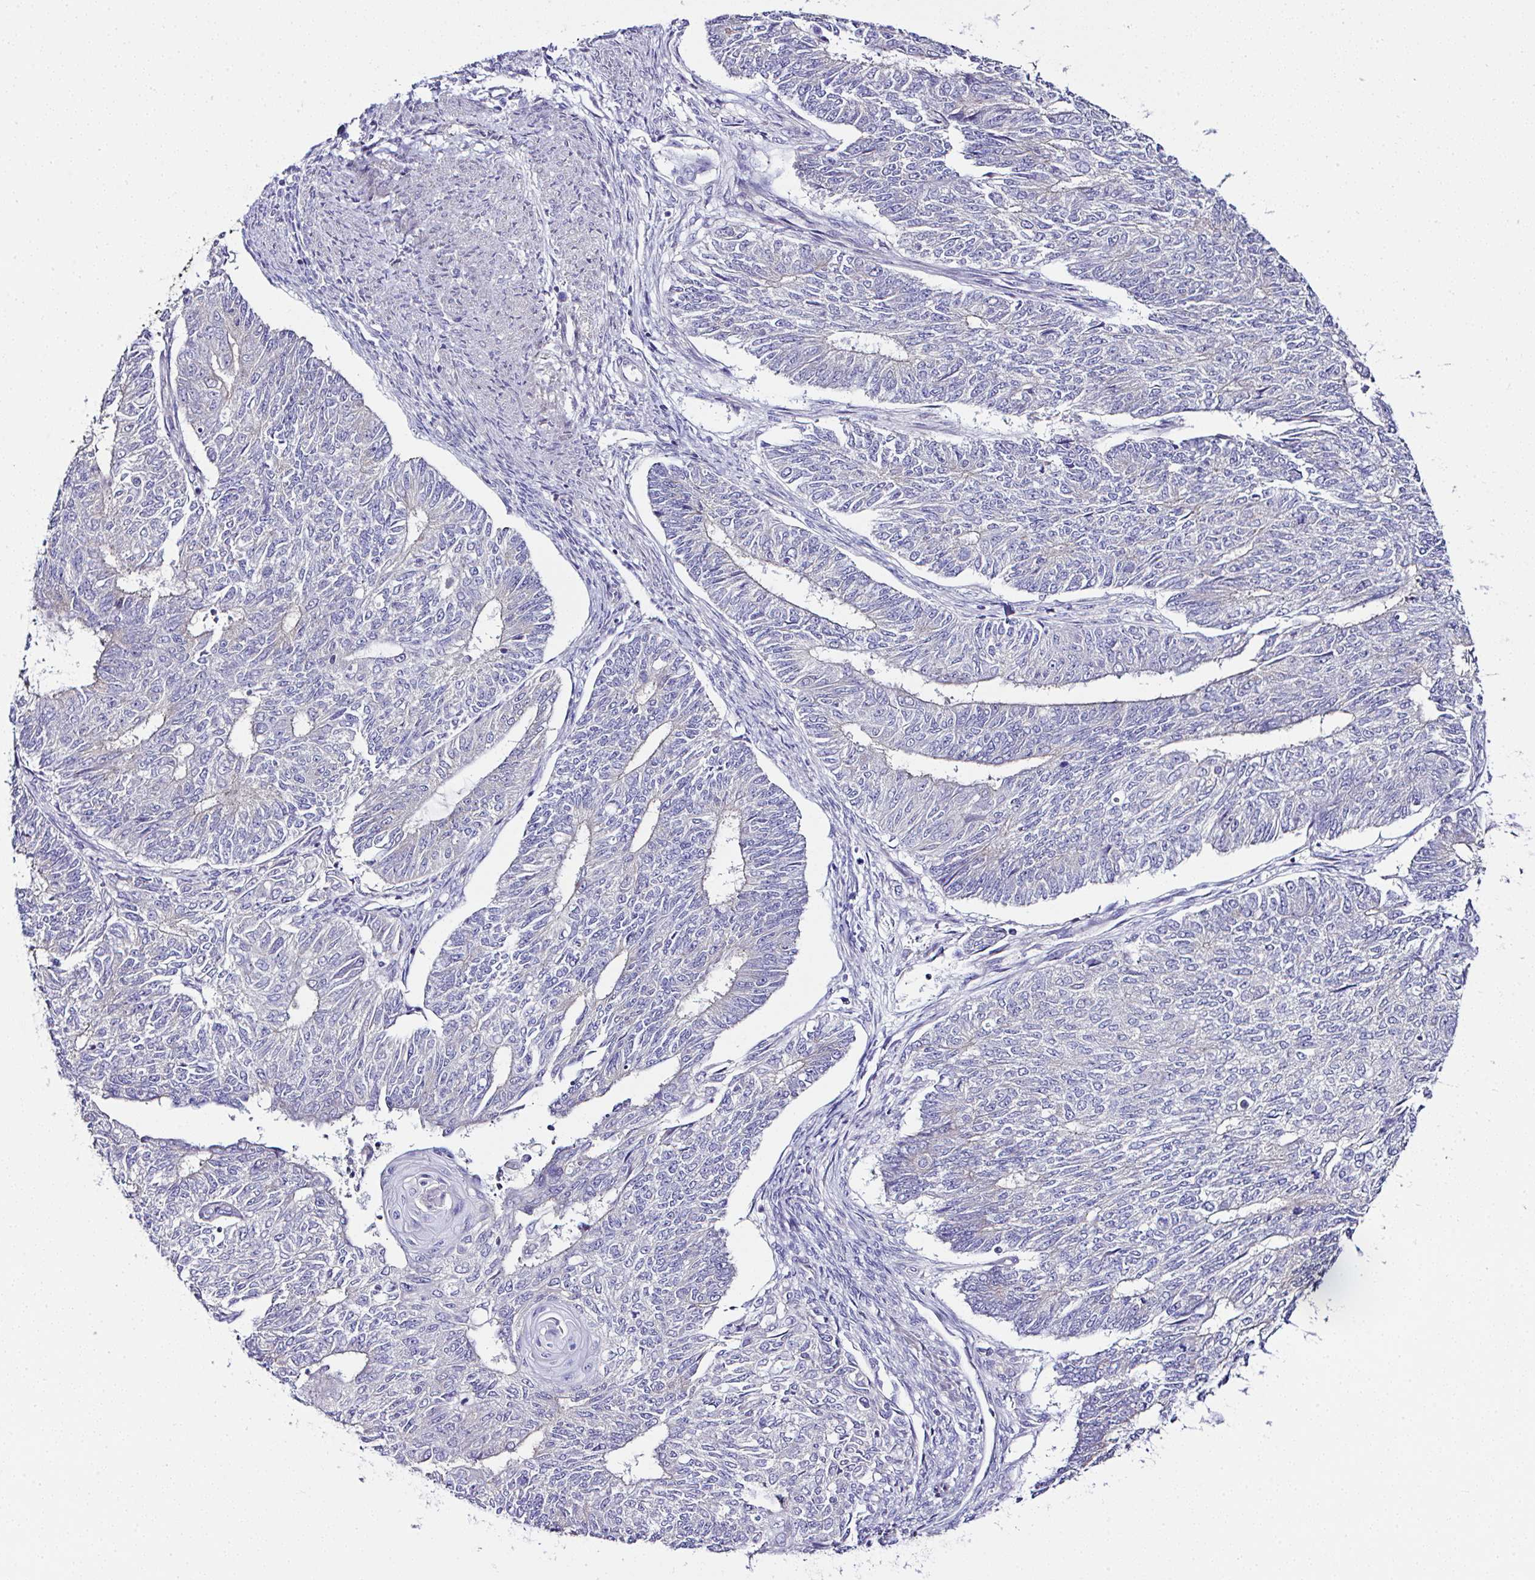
{"staining": {"intensity": "negative", "quantity": "none", "location": "none"}, "tissue": "endometrial cancer", "cell_type": "Tumor cells", "image_type": "cancer", "snomed": [{"axis": "morphology", "description": "Adenocarcinoma, NOS"}, {"axis": "topography", "description": "Endometrium"}], "caption": "Human adenocarcinoma (endometrial) stained for a protein using immunohistochemistry (IHC) demonstrates no expression in tumor cells.", "gene": "OR4P4", "patient": {"sex": "female", "age": 32}}